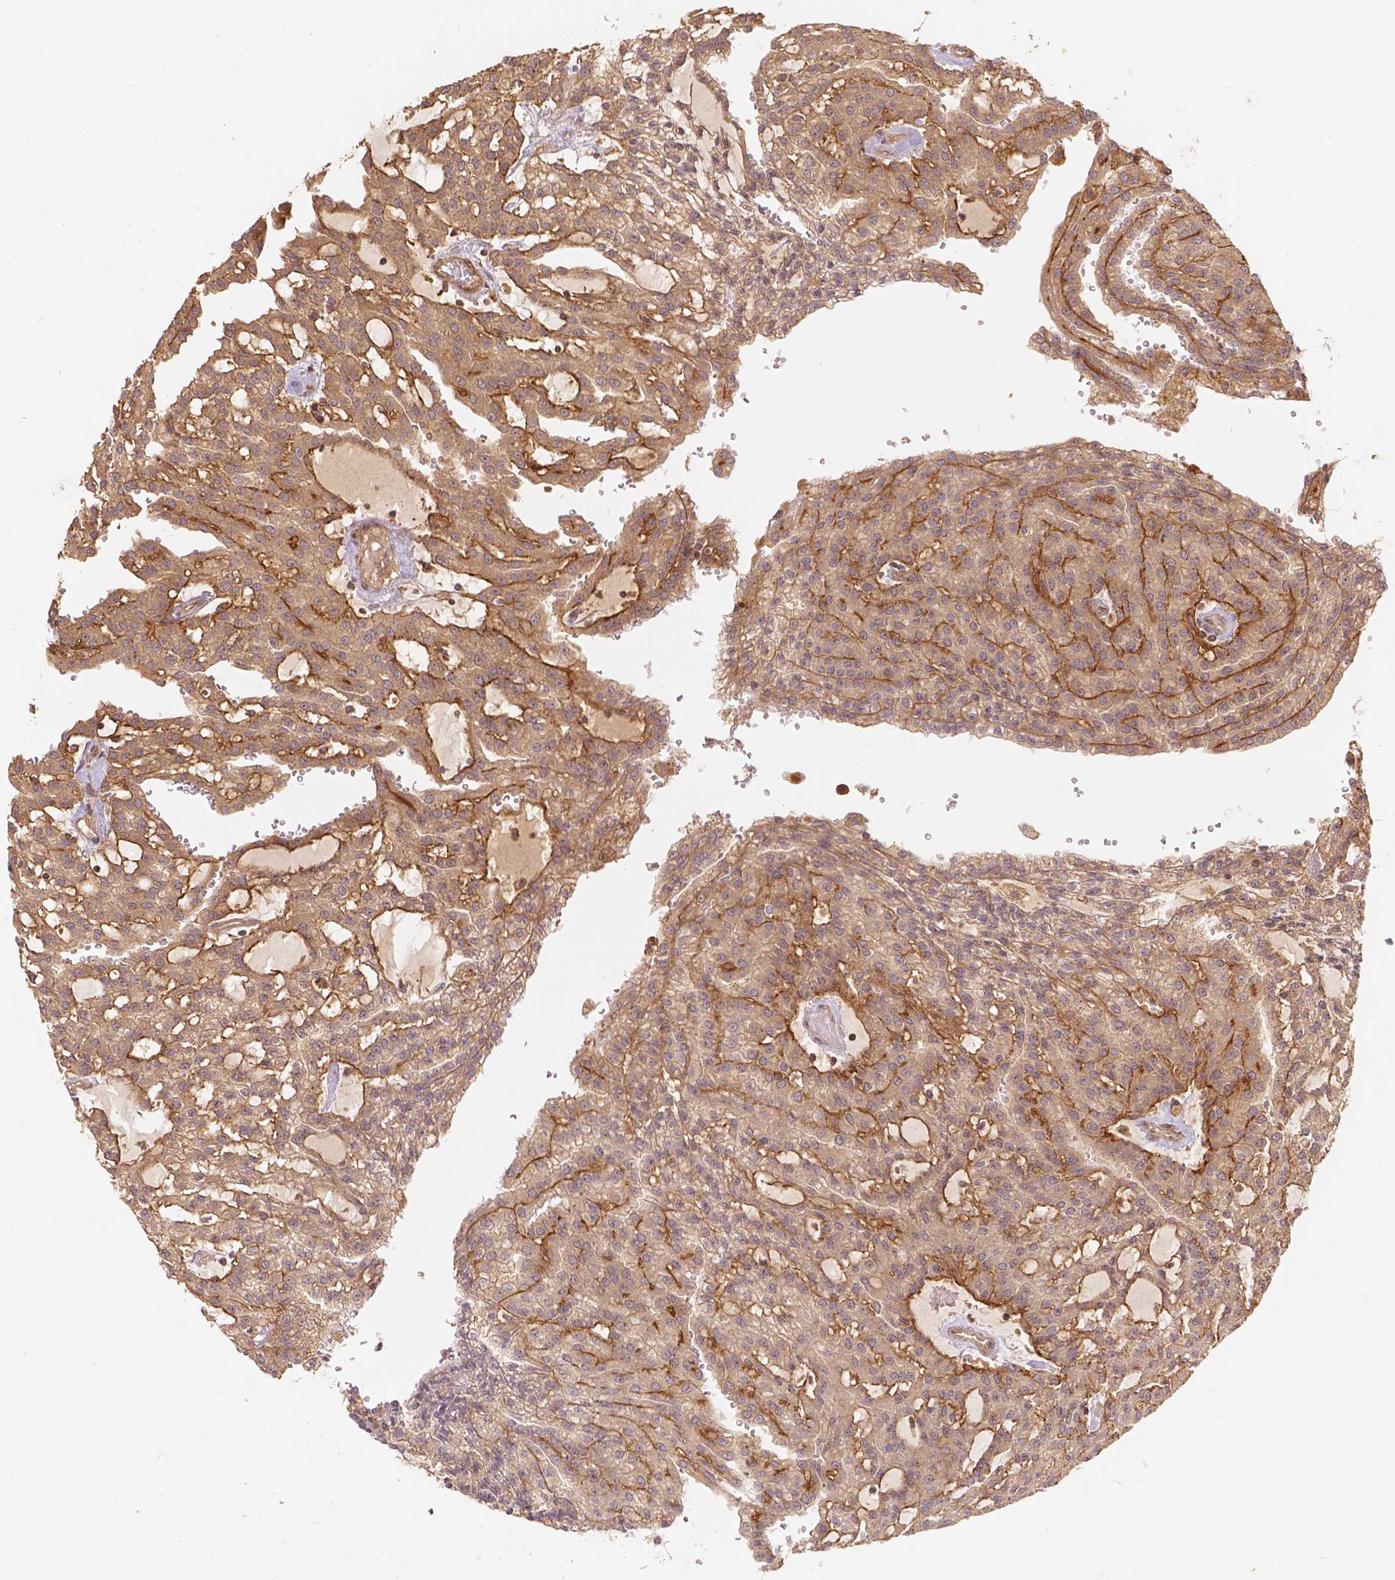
{"staining": {"intensity": "moderate", "quantity": ">75%", "location": "cytoplasmic/membranous"}, "tissue": "renal cancer", "cell_type": "Tumor cells", "image_type": "cancer", "snomed": [{"axis": "morphology", "description": "Adenocarcinoma, NOS"}, {"axis": "topography", "description": "Kidney"}], "caption": "Protein staining of renal cancer (adenocarcinoma) tissue reveals moderate cytoplasmic/membranous staining in approximately >75% of tumor cells.", "gene": "XPR1", "patient": {"sex": "male", "age": 63}}